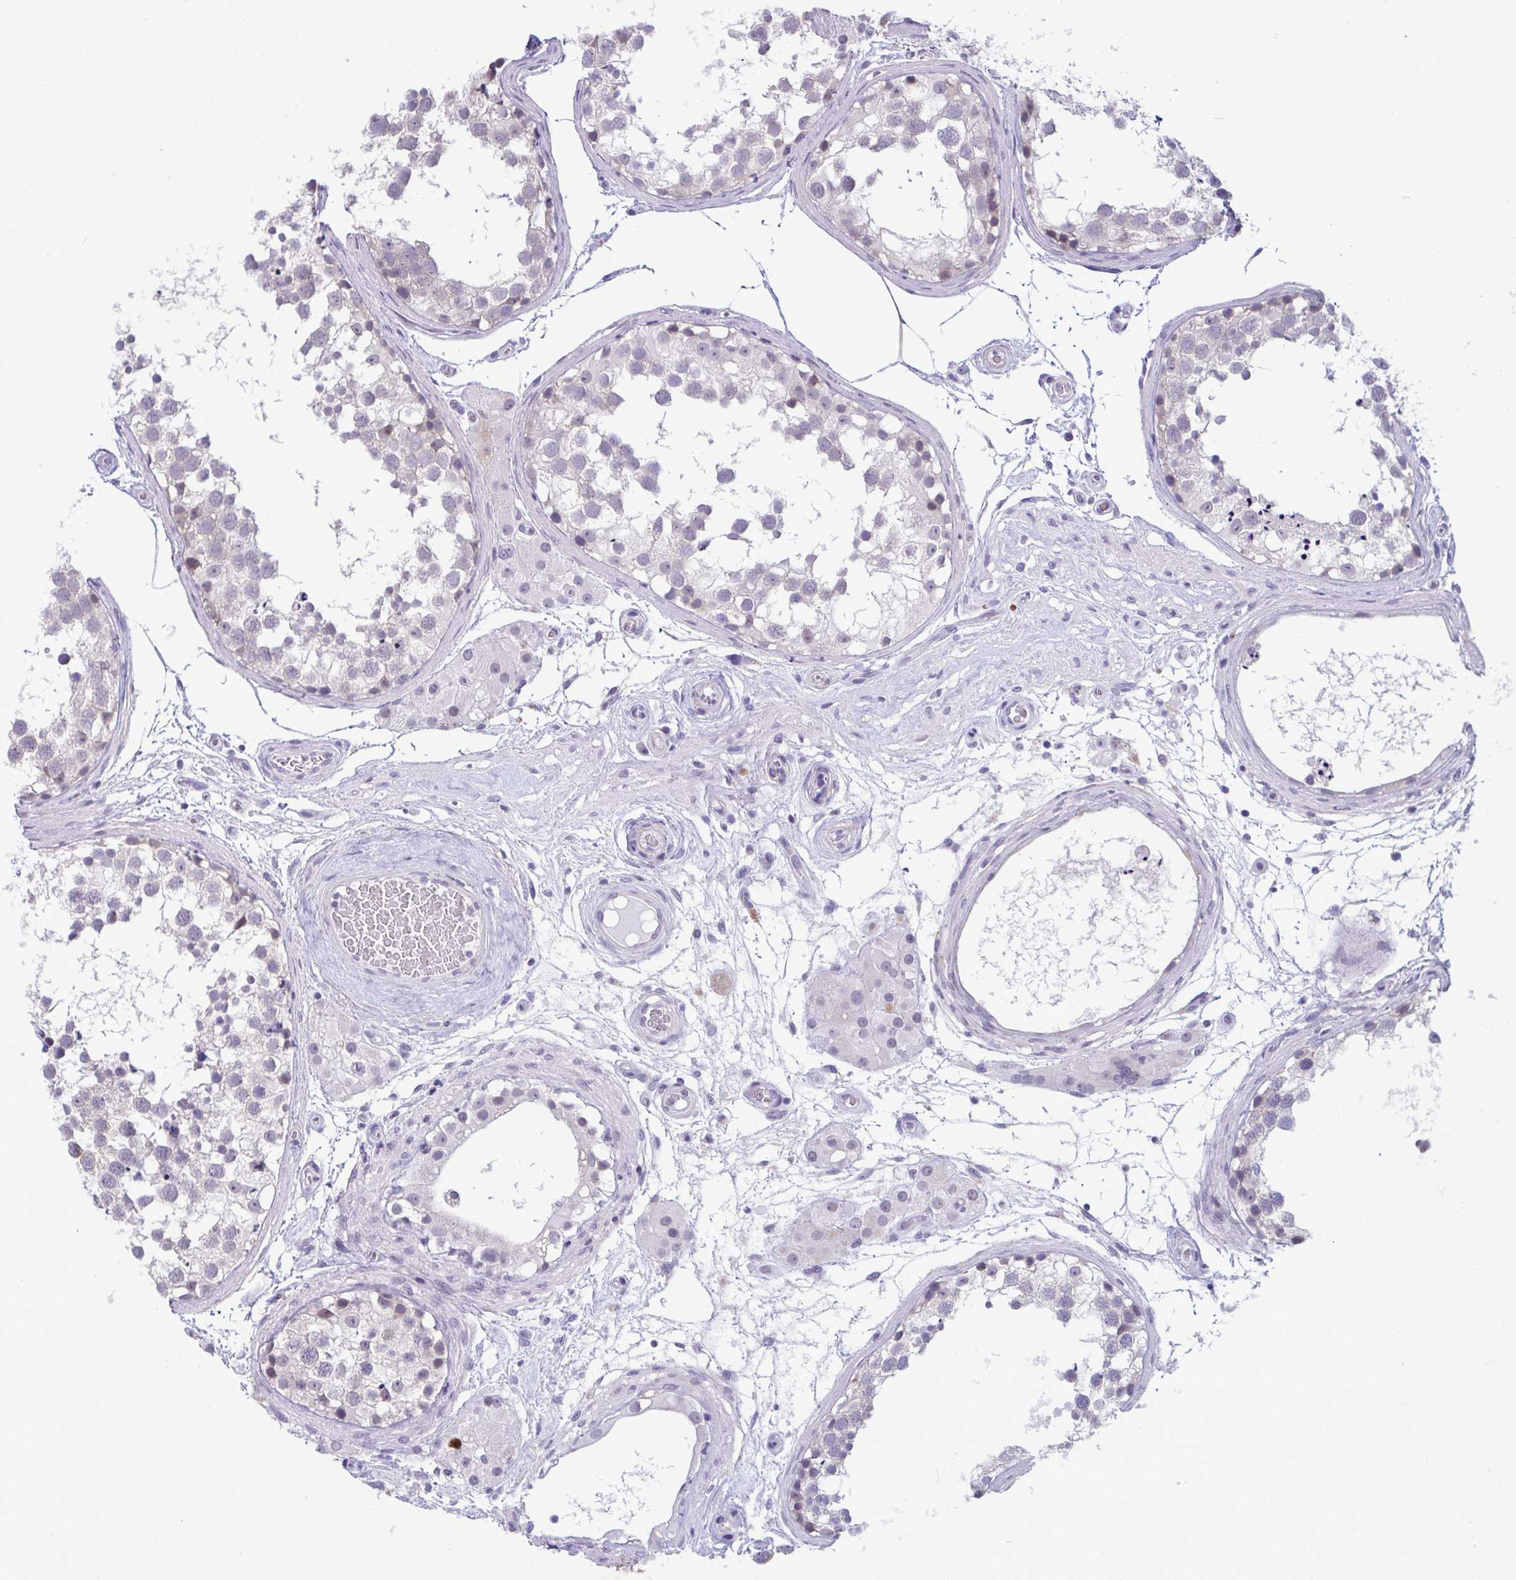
{"staining": {"intensity": "weak", "quantity": "<25%", "location": "cytoplasmic/membranous"}, "tissue": "testis", "cell_type": "Cells in seminiferous ducts", "image_type": "normal", "snomed": [{"axis": "morphology", "description": "Normal tissue, NOS"}, {"axis": "morphology", "description": "Seminoma, NOS"}, {"axis": "topography", "description": "Testis"}], "caption": "IHC of unremarkable testis shows no expression in cells in seminiferous ducts. Brightfield microscopy of IHC stained with DAB (brown) and hematoxylin (blue), captured at high magnification.", "gene": "ATP6V0D2", "patient": {"sex": "male", "age": 65}}